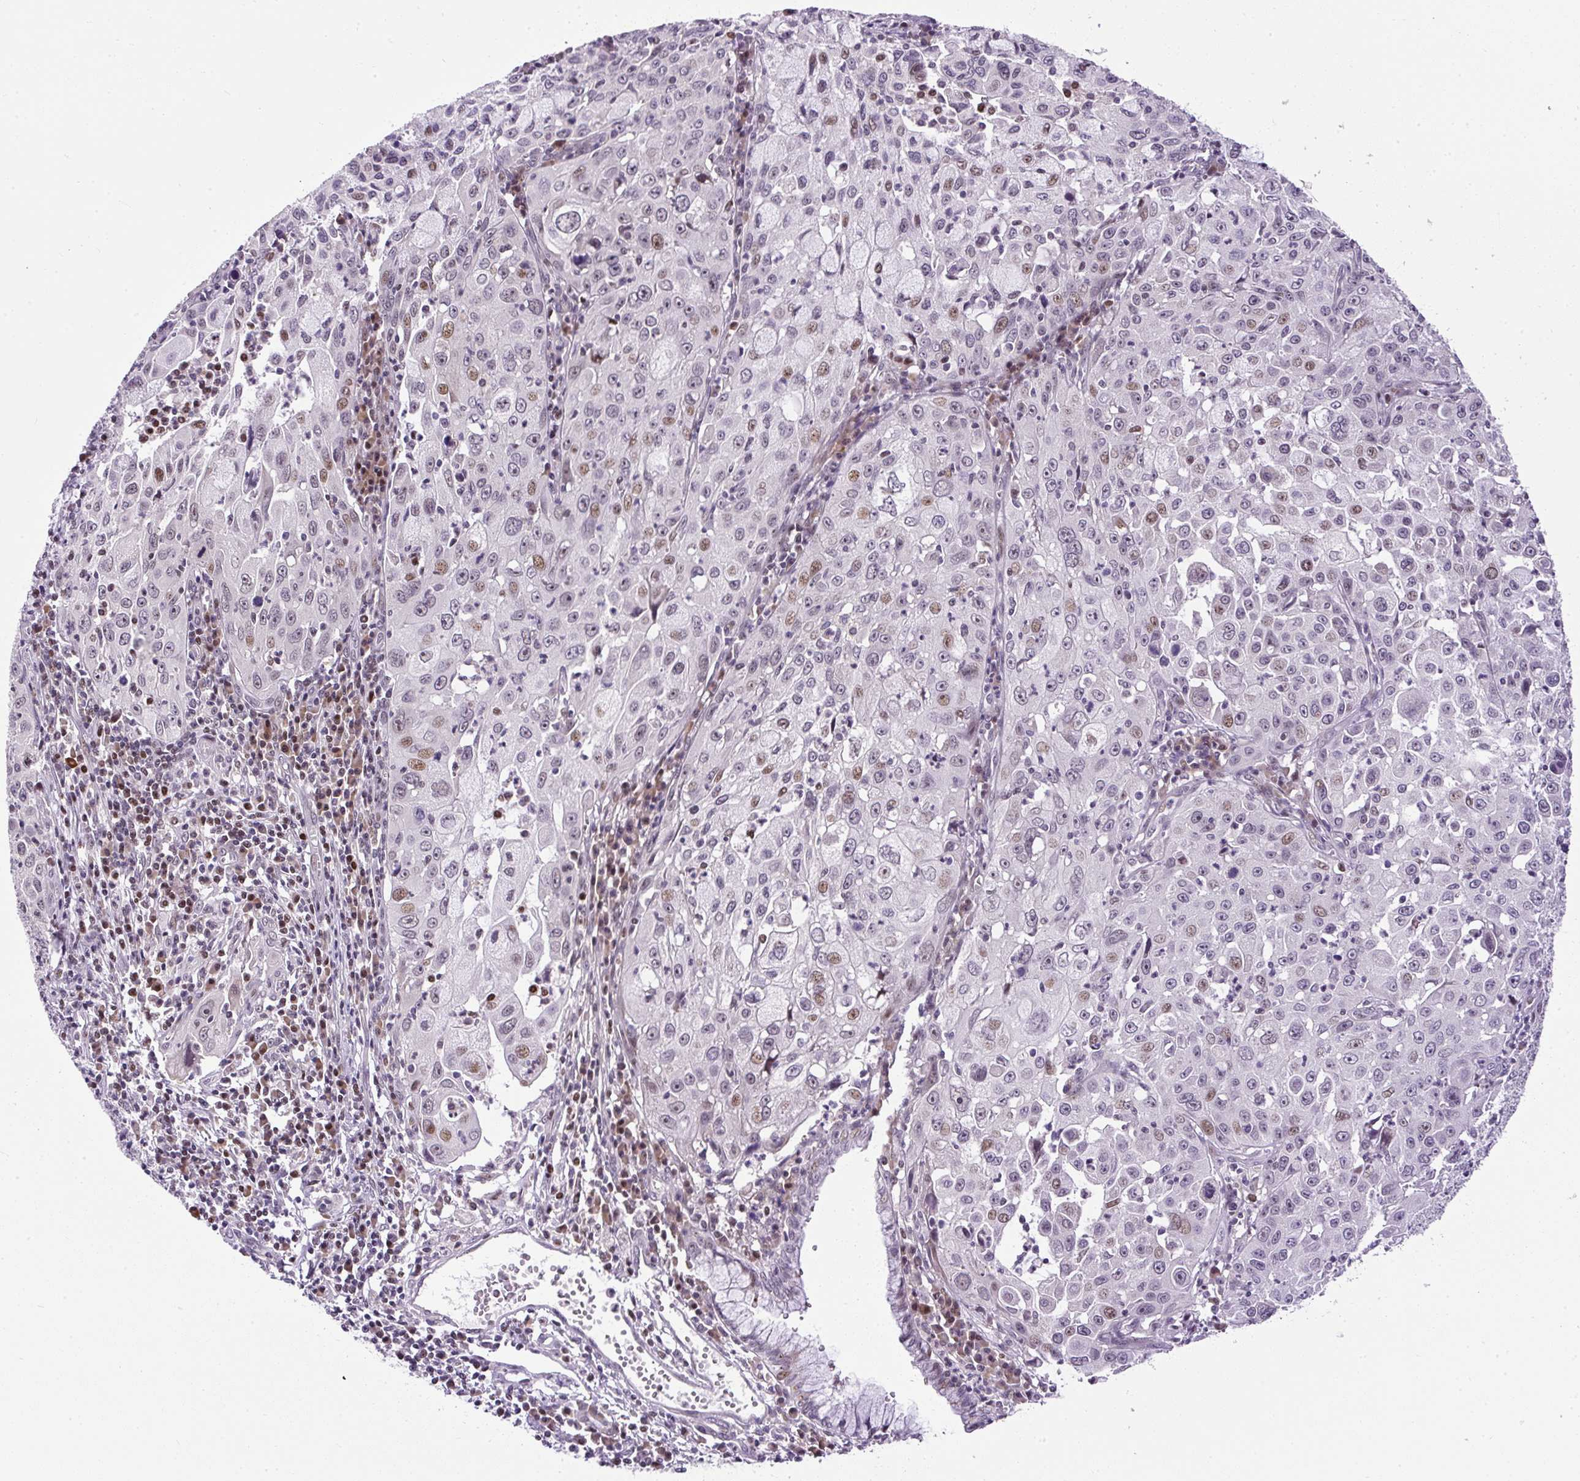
{"staining": {"intensity": "moderate", "quantity": "25%-75%", "location": "nuclear"}, "tissue": "cervical cancer", "cell_type": "Tumor cells", "image_type": "cancer", "snomed": [{"axis": "morphology", "description": "Squamous cell carcinoma, NOS"}, {"axis": "topography", "description": "Cervix"}], "caption": "Cervical squamous cell carcinoma tissue demonstrates moderate nuclear staining in about 25%-75% of tumor cells, visualized by immunohistochemistry.", "gene": "ARHGEF18", "patient": {"sex": "female", "age": 42}}